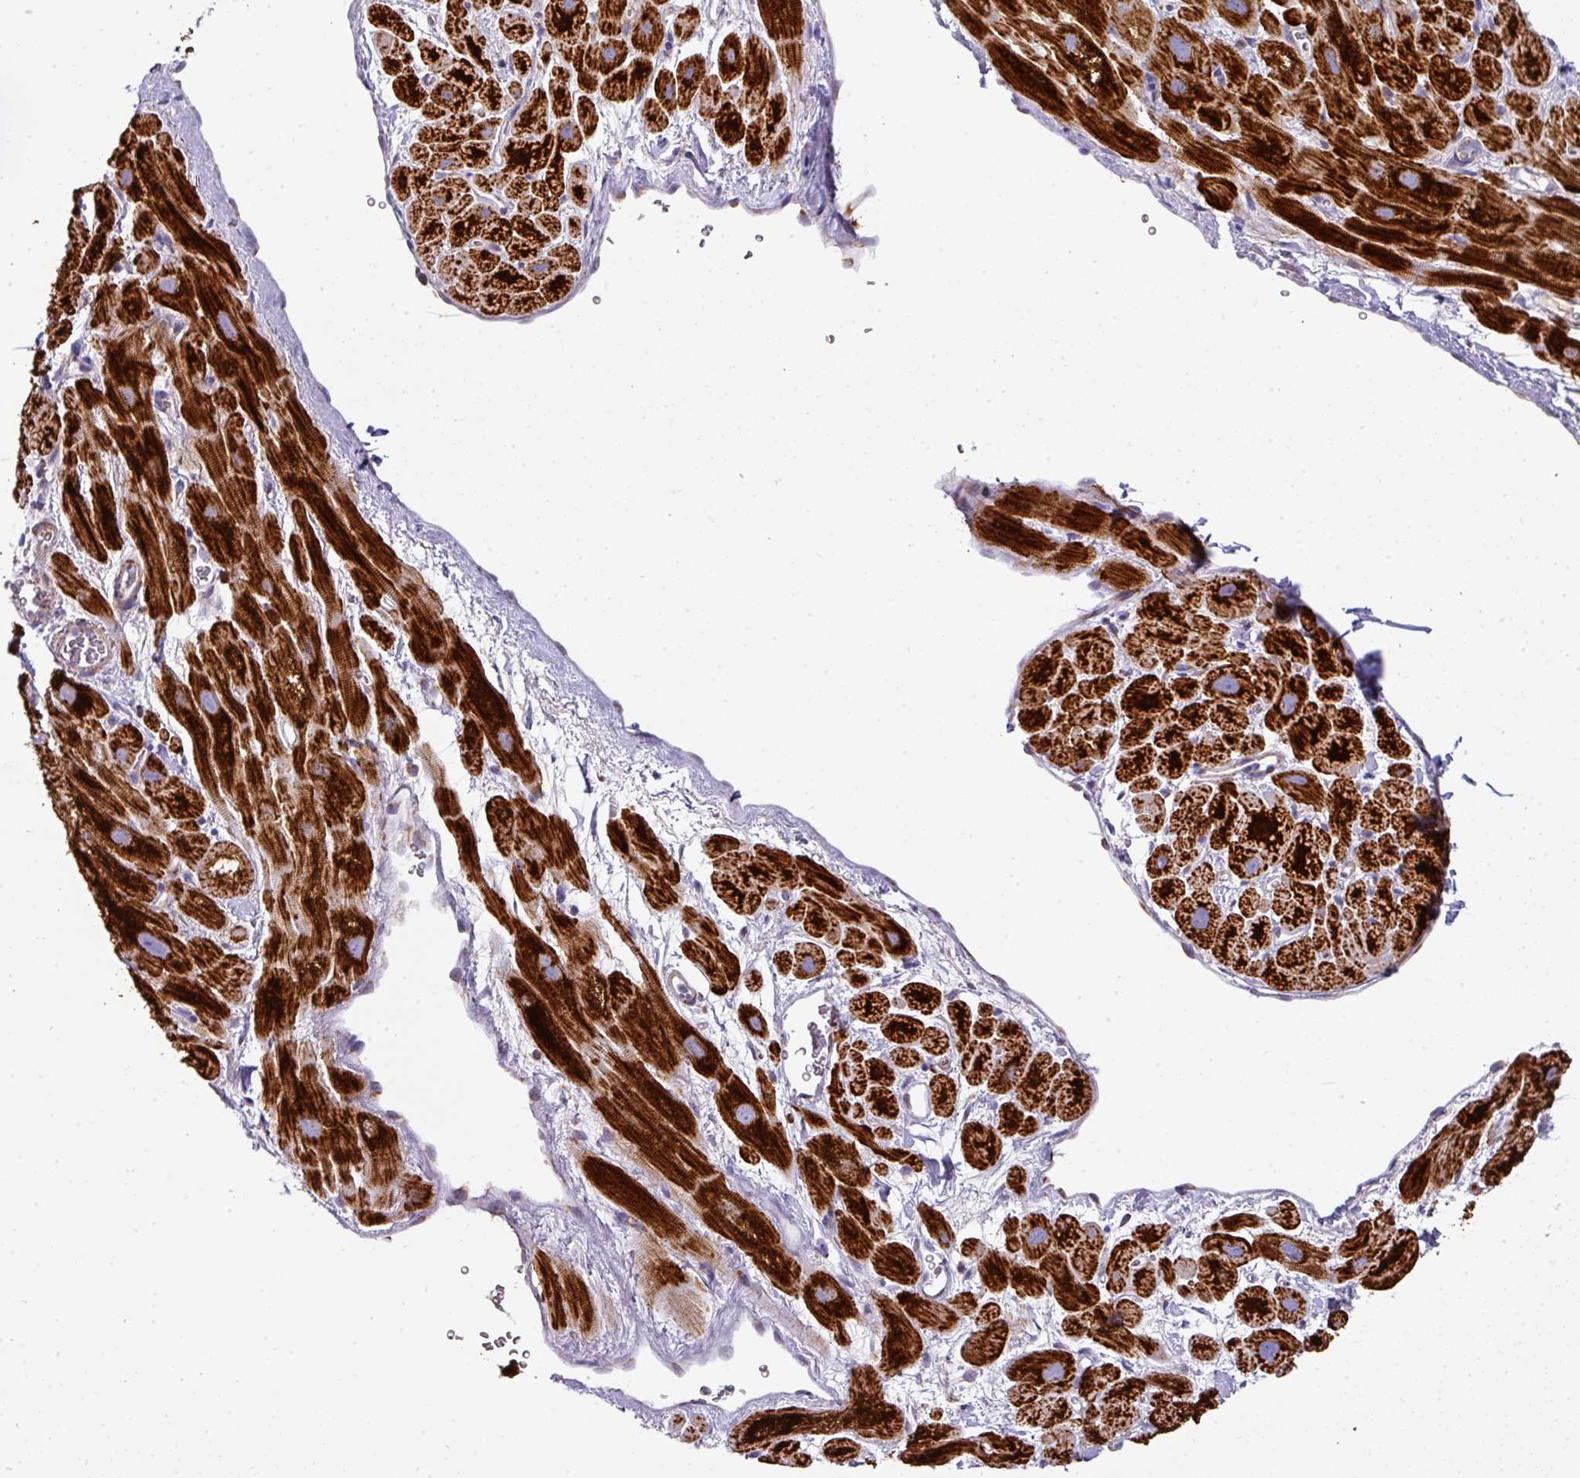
{"staining": {"intensity": "strong", "quantity": ">75%", "location": "cytoplasmic/membranous"}, "tissue": "heart muscle", "cell_type": "Cardiomyocytes", "image_type": "normal", "snomed": [{"axis": "morphology", "description": "Normal tissue, NOS"}, {"axis": "topography", "description": "Heart"}], "caption": "Unremarkable heart muscle shows strong cytoplasmic/membranous staining in approximately >75% of cardiomyocytes.", "gene": "UQCRFS1", "patient": {"sex": "male", "age": 49}}